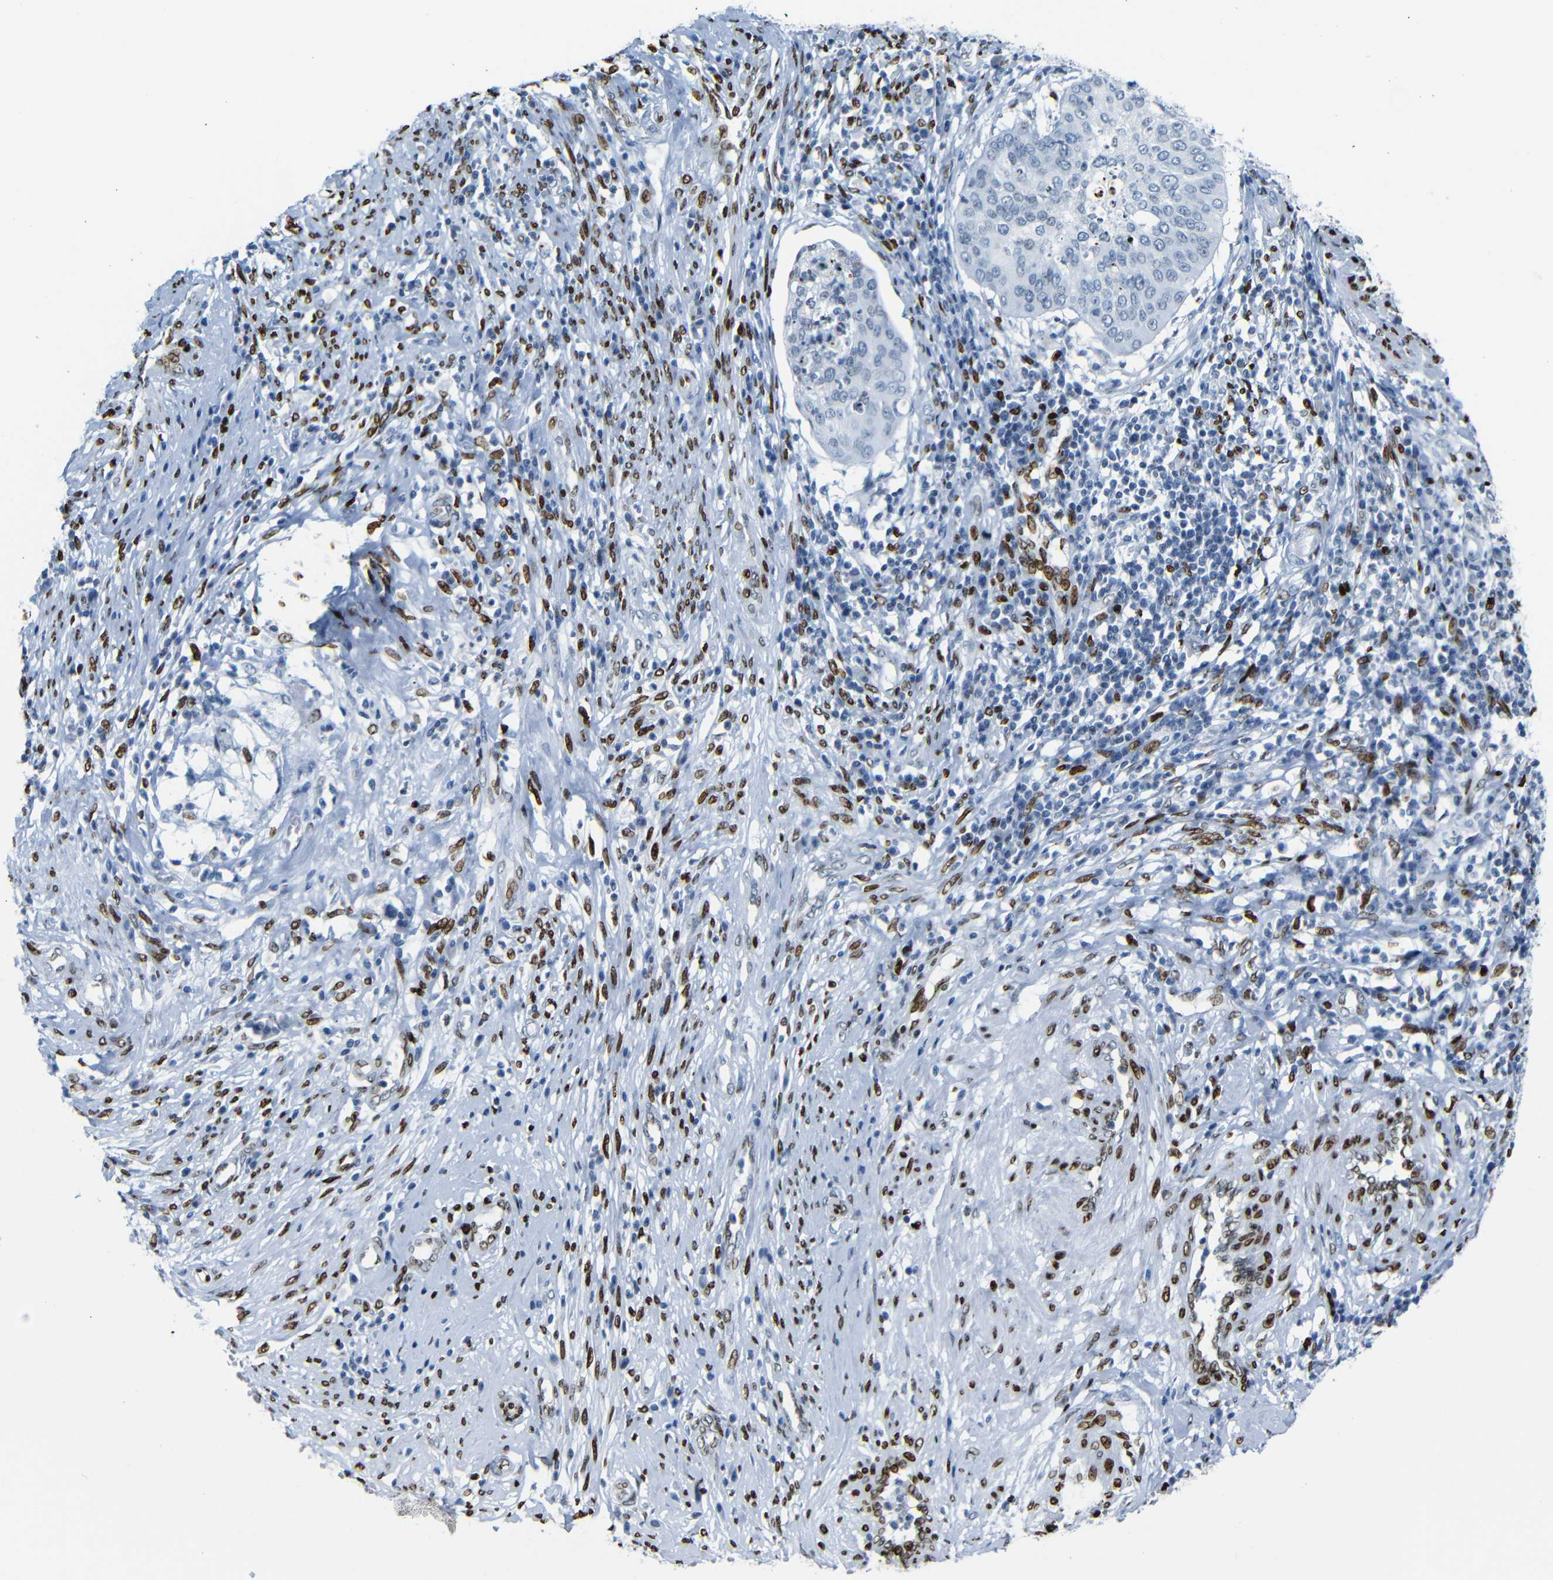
{"staining": {"intensity": "negative", "quantity": "none", "location": "none"}, "tissue": "cervical cancer", "cell_type": "Tumor cells", "image_type": "cancer", "snomed": [{"axis": "morphology", "description": "Normal tissue, NOS"}, {"axis": "morphology", "description": "Squamous cell carcinoma, NOS"}, {"axis": "topography", "description": "Cervix"}], "caption": "There is no significant staining in tumor cells of cervical cancer. (Immunohistochemistry, brightfield microscopy, high magnification).", "gene": "NPIPB15", "patient": {"sex": "female", "age": 39}}